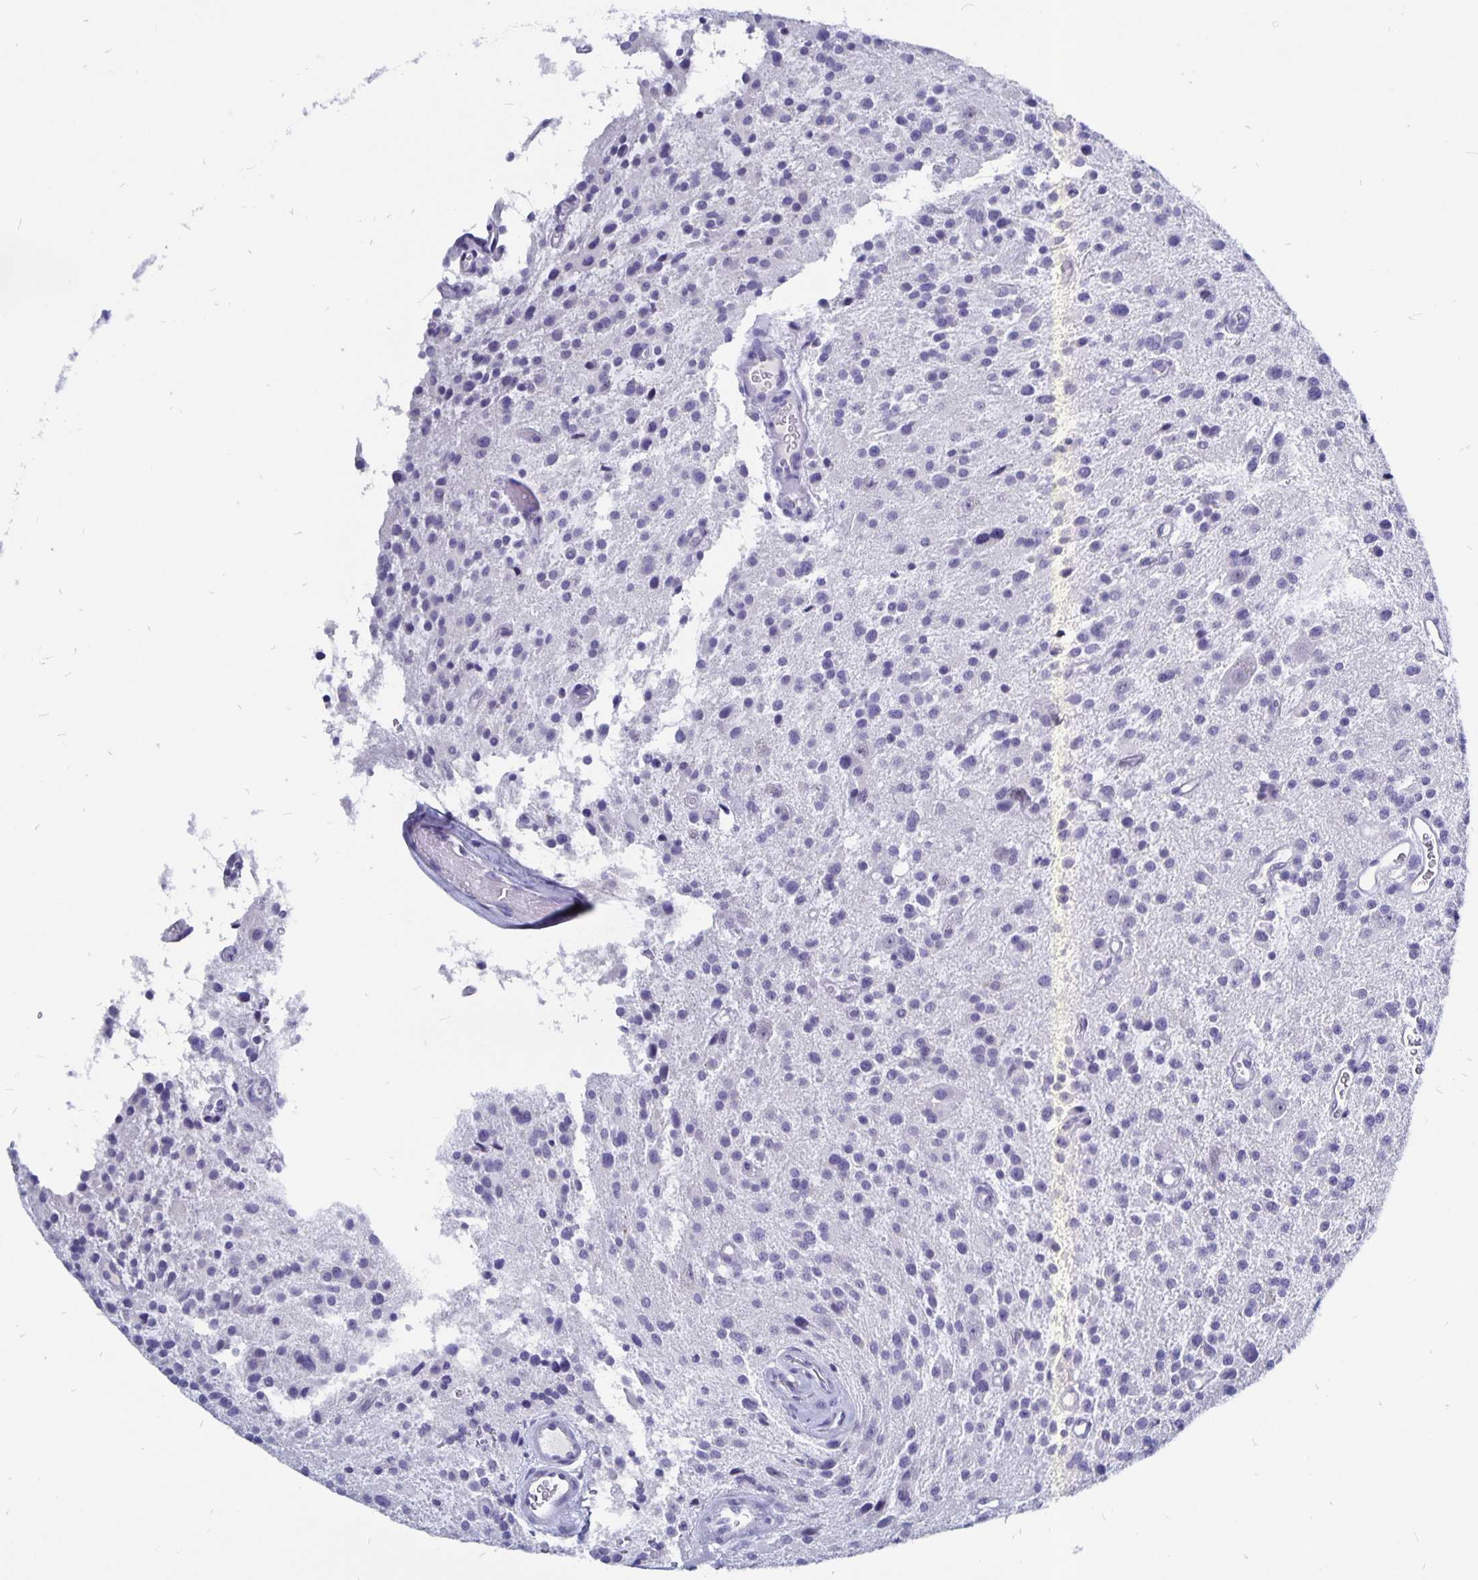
{"staining": {"intensity": "negative", "quantity": "none", "location": "none"}, "tissue": "glioma", "cell_type": "Tumor cells", "image_type": "cancer", "snomed": [{"axis": "morphology", "description": "Glioma, malignant, Low grade"}, {"axis": "topography", "description": "Brain"}], "caption": "Micrograph shows no protein positivity in tumor cells of glioma tissue. (DAB IHC, high magnification).", "gene": "ODF3B", "patient": {"sex": "male", "age": 43}}